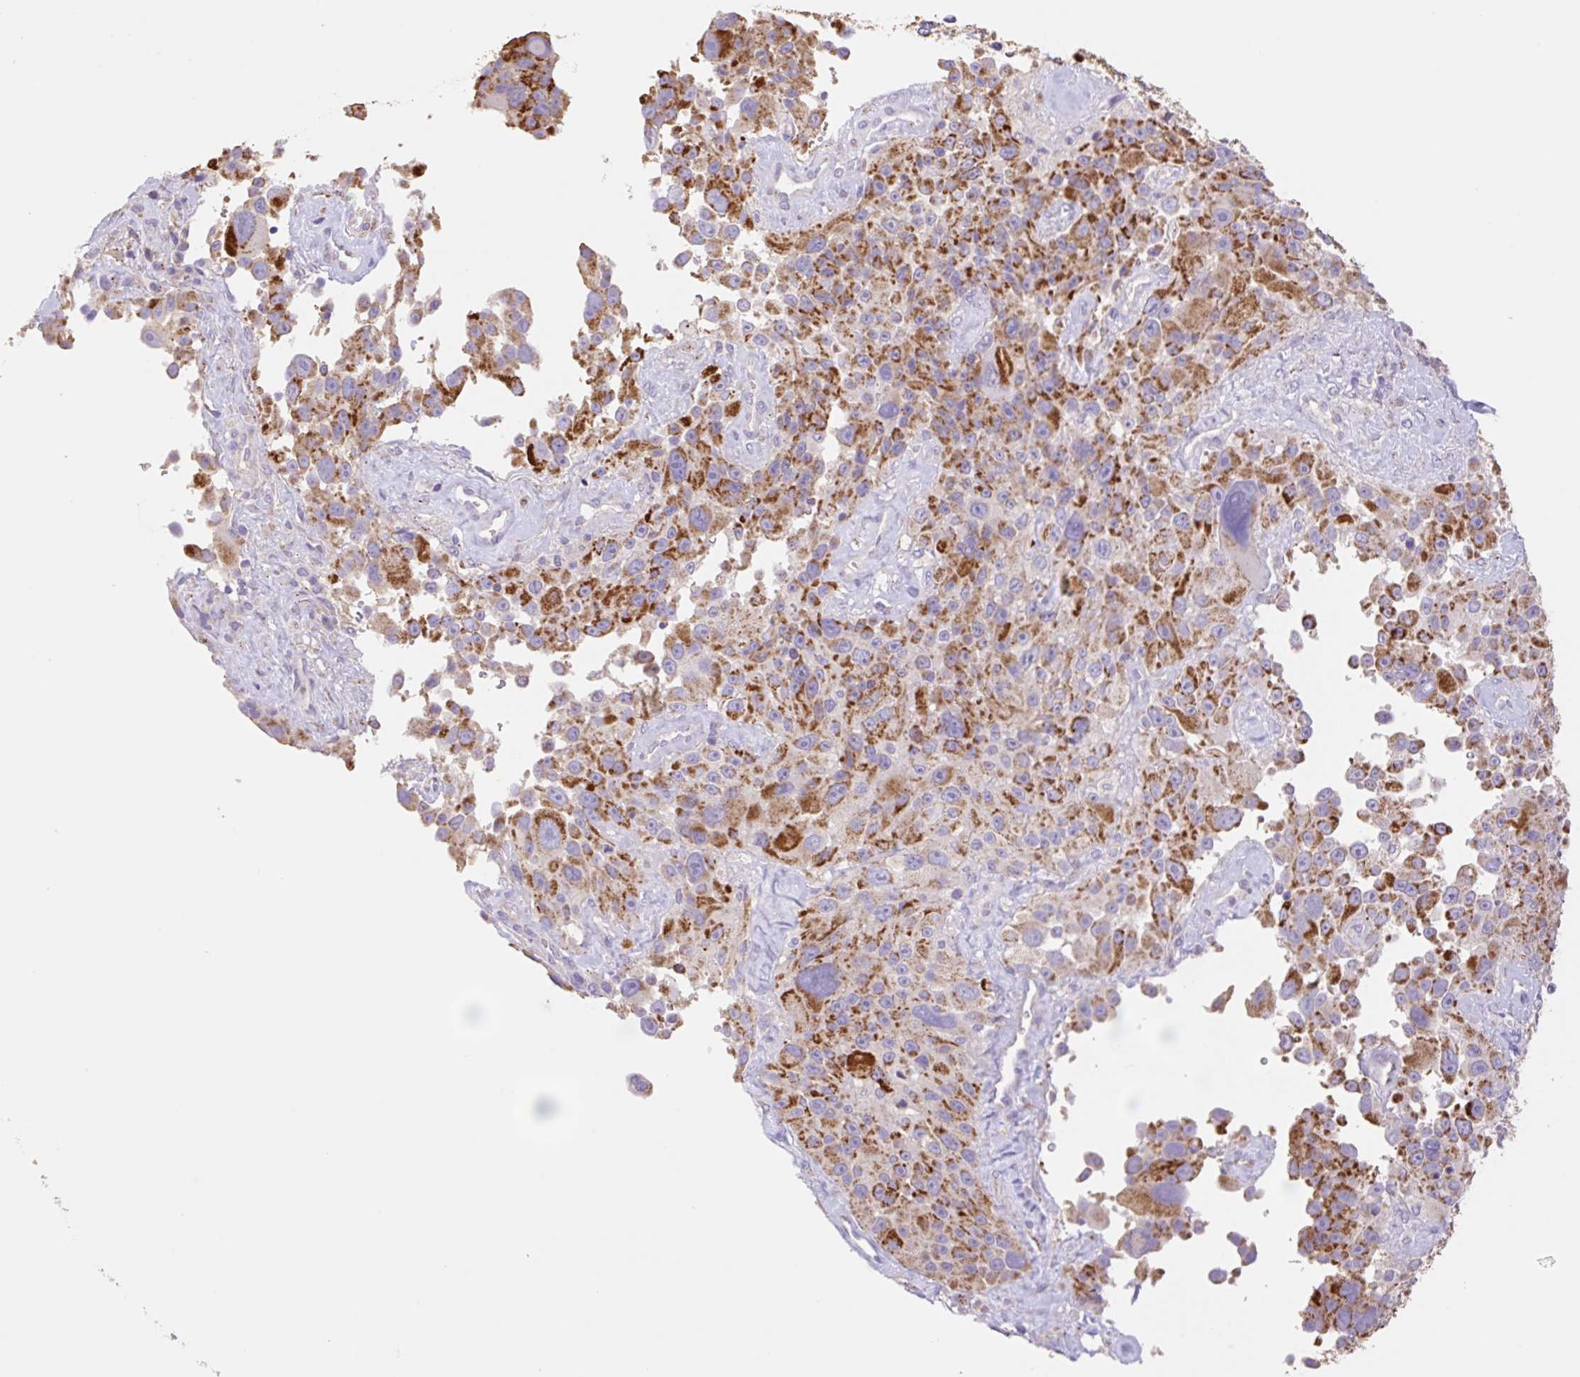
{"staining": {"intensity": "strong", "quantity": ">75%", "location": "cytoplasmic/membranous"}, "tissue": "melanoma", "cell_type": "Tumor cells", "image_type": "cancer", "snomed": [{"axis": "morphology", "description": "Malignant melanoma, Metastatic site"}, {"axis": "topography", "description": "Lymph node"}], "caption": "Melanoma tissue shows strong cytoplasmic/membranous staining in about >75% of tumor cells", "gene": "COPZ2", "patient": {"sex": "male", "age": 62}}